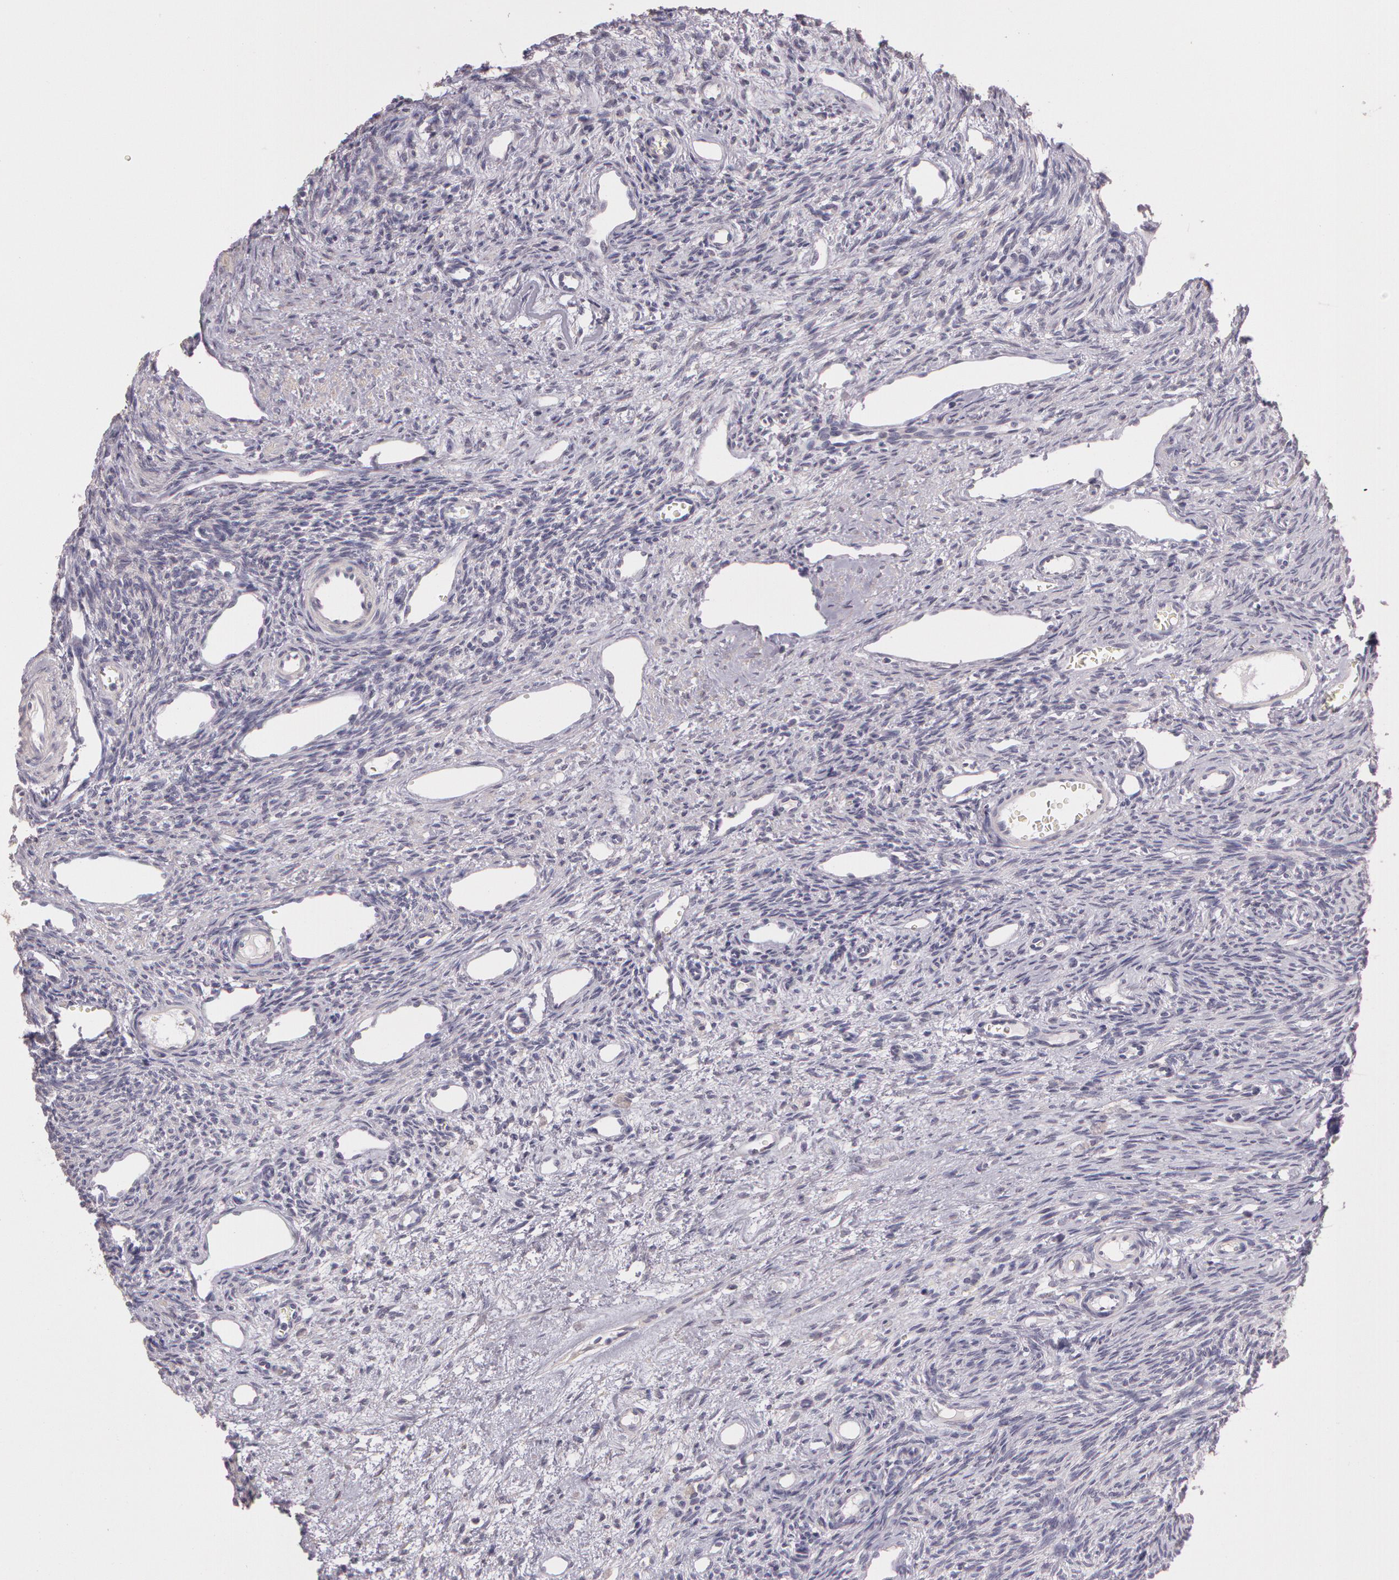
{"staining": {"intensity": "negative", "quantity": "none", "location": "none"}, "tissue": "ovary", "cell_type": "Follicle cells", "image_type": "normal", "snomed": [{"axis": "morphology", "description": "Normal tissue, NOS"}, {"axis": "topography", "description": "Ovary"}], "caption": "Protein analysis of benign ovary displays no significant staining in follicle cells.", "gene": "G2E3", "patient": {"sex": "female", "age": 33}}